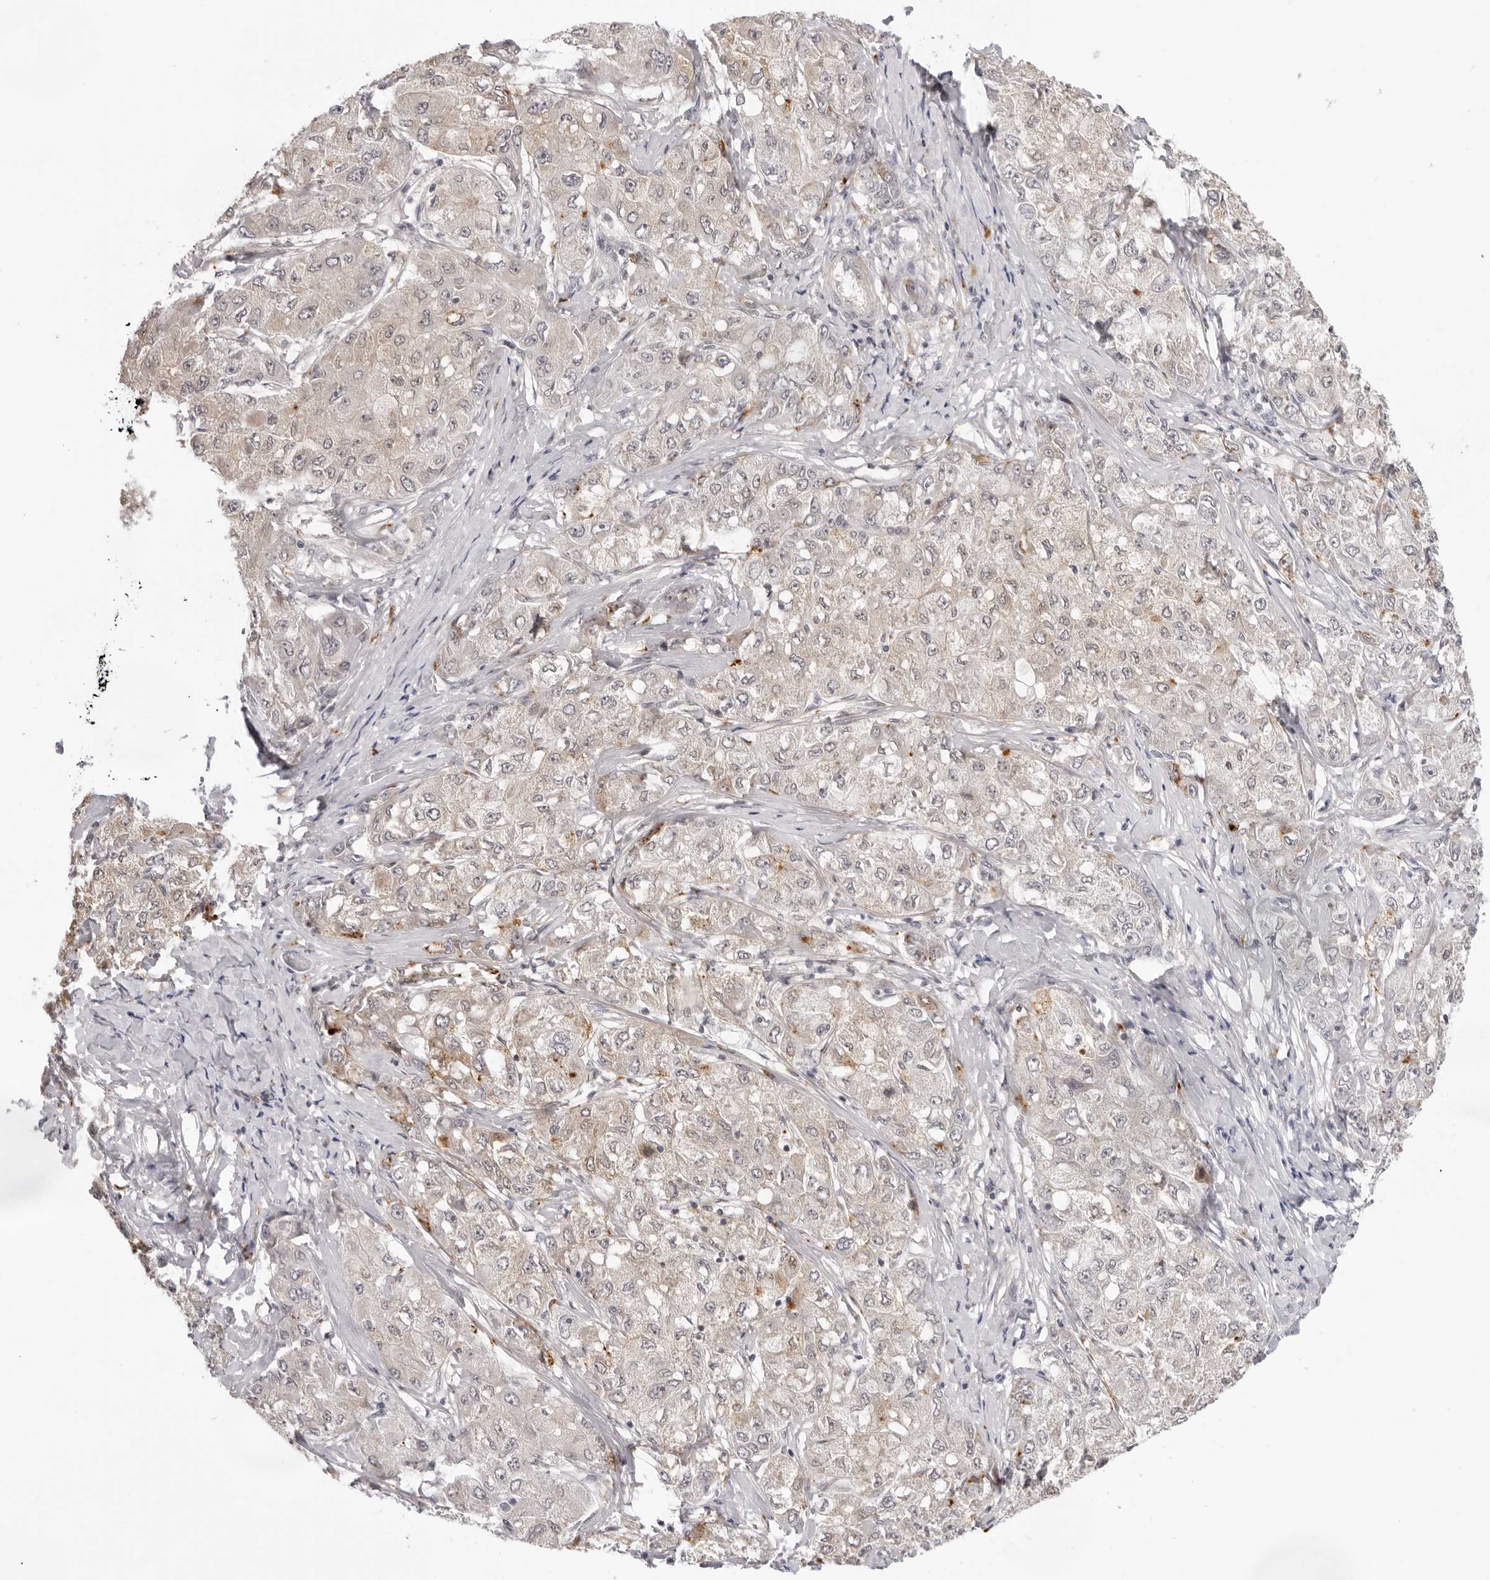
{"staining": {"intensity": "negative", "quantity": "none", "location": "none"}, "tissue": "liver cancer", "cell_type": "Tumor cells", "image_type": "cancer", "snomed": [{"axis": "morphology", "description": "Carcinoma, Hepatocellular, NOS"}, {"axis": "topography", "description": "Liver"}], "caption": "Immunohistochemistry histopathology image of liver cancer stained for a protein (brown), which demonstrates no staining in tumor cells.", "gene": "STRADB", "patient": {"sex": "male", "age": 80}}